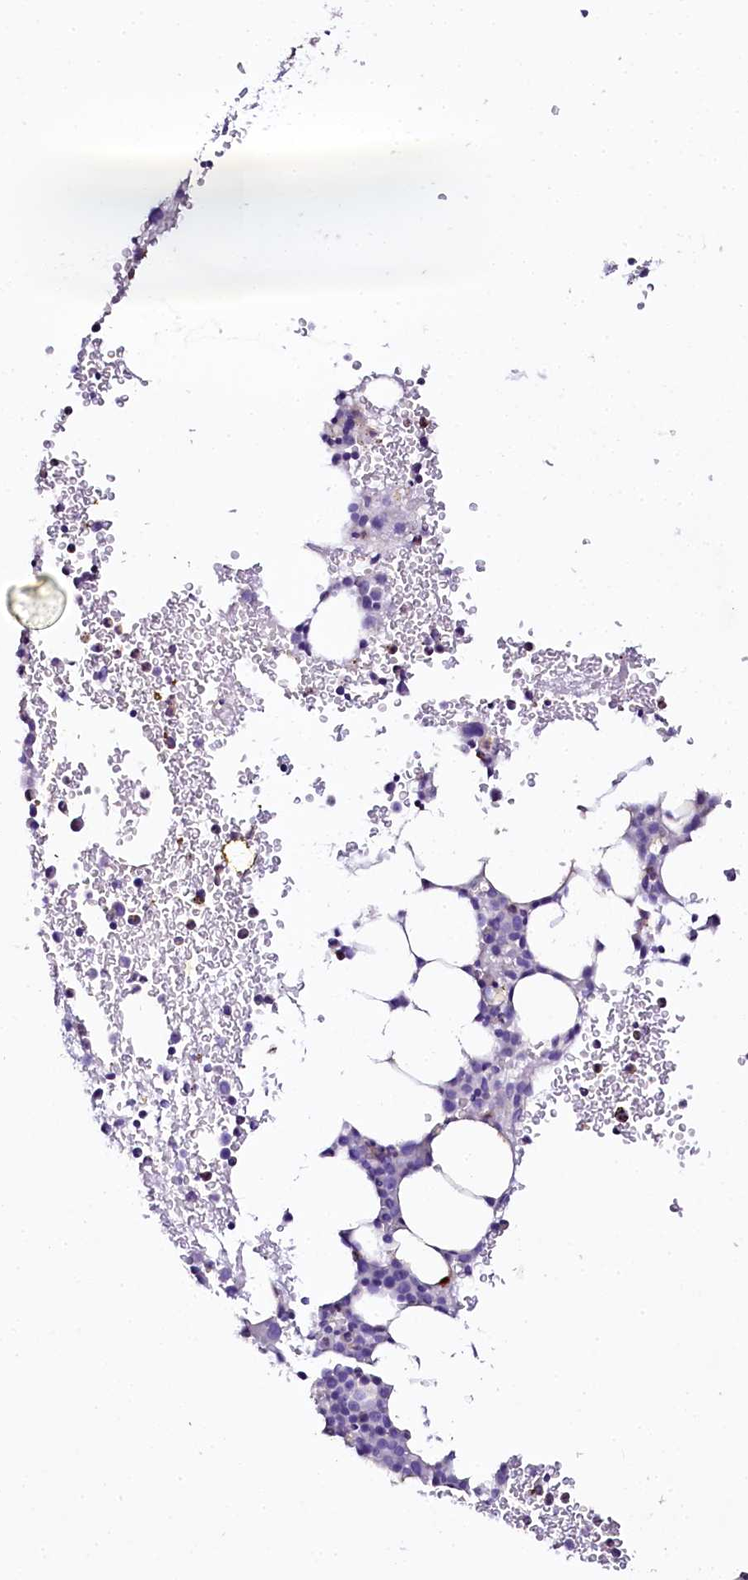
{"staining": {"intensity": "negative", "quantity": "none", "location": "none"}, "tissue": "bone marrow", "cell_type": "Hematopoietic cells", "image_type": "normal", "snomed": [{"axis": "morphology", "description": "Normal tissue, NOS"}, {"axis": "topography", "description": "Bone marrow"}], "caption": "Hematopoietic cells show no significant expression in unremarkable bone marrow.", "gene": "NAA16", "patient": {"sex": "female", "age": 76}}